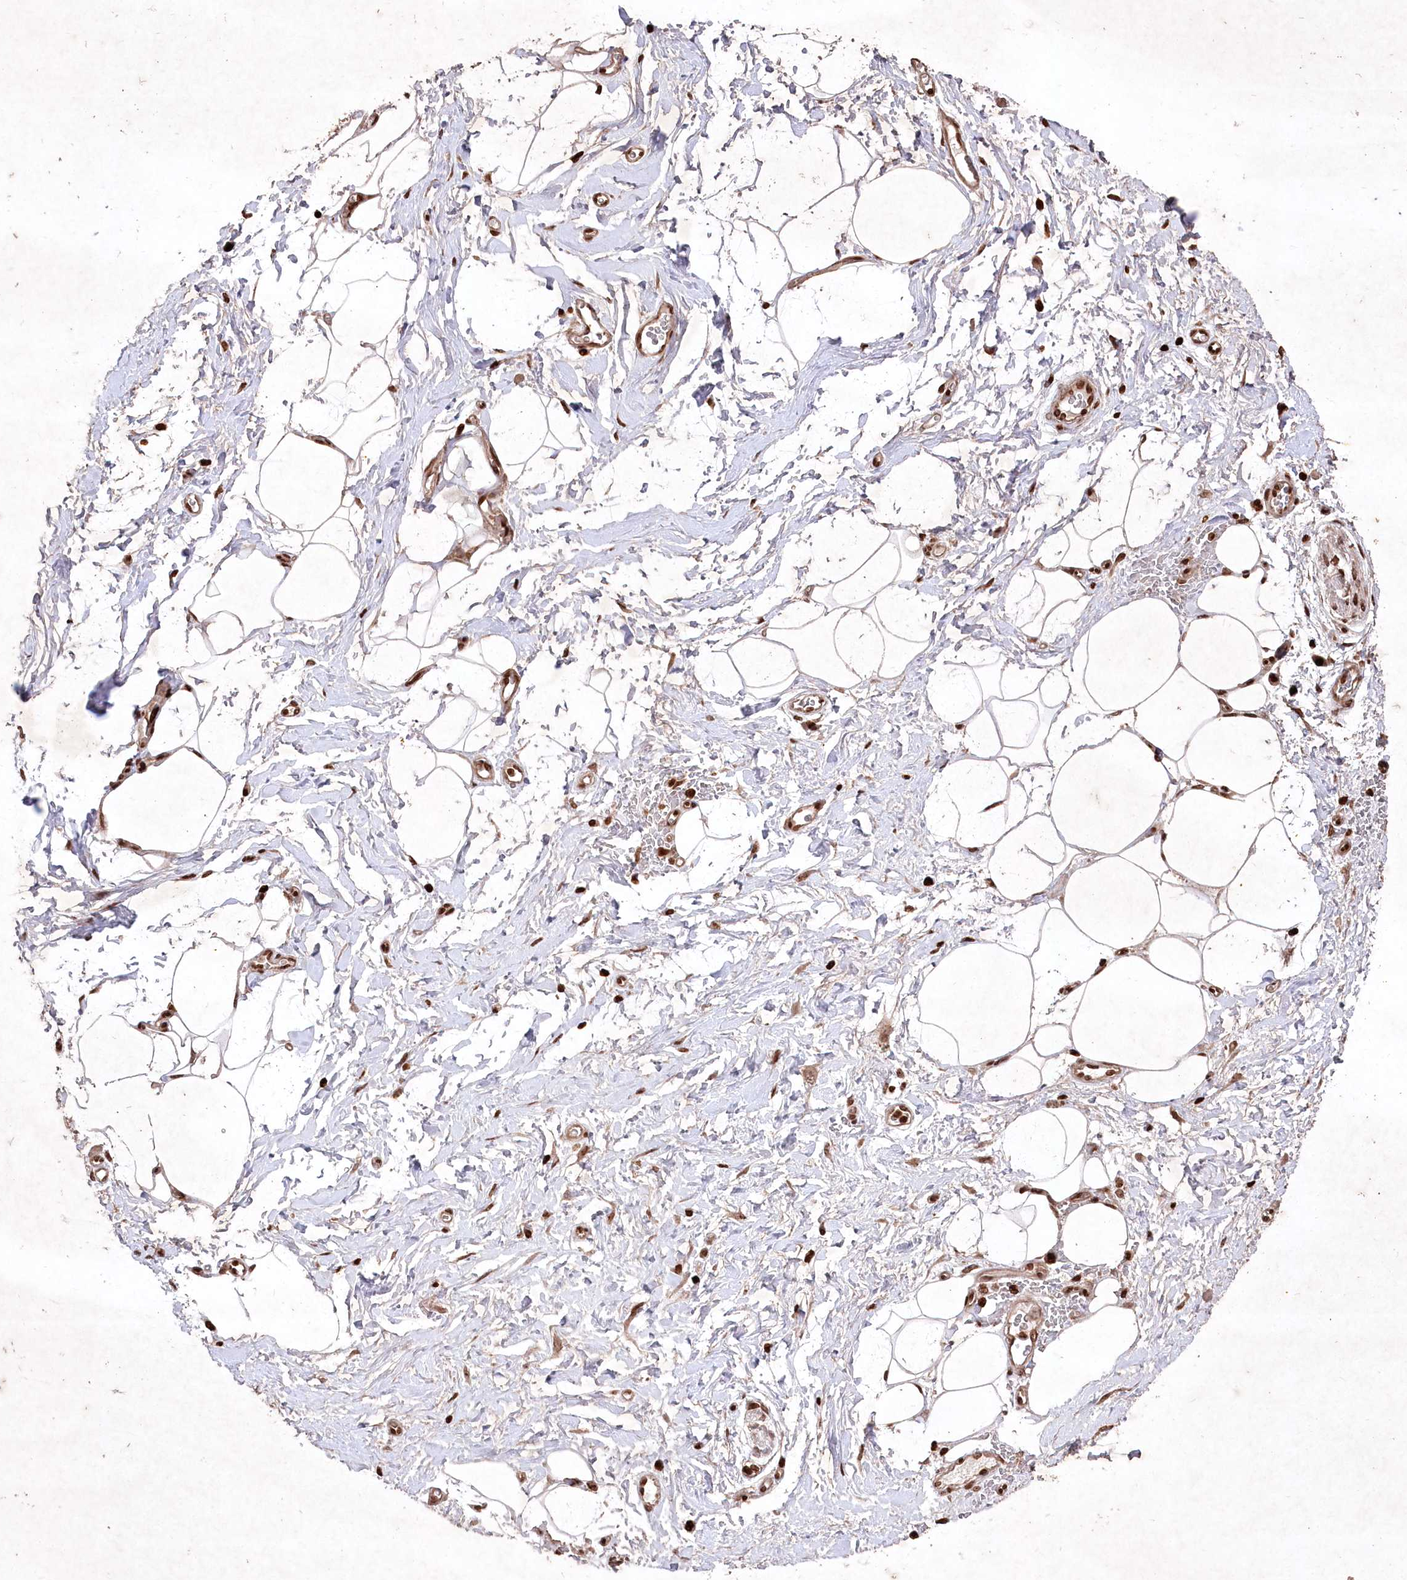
{"staining": {"intensity": "moderate", "quantity": ">75%", "location": "cytoplasmic/membranous,nuclear"}, "tissue": "adipose tissue", "cell_type": "Adipocytes", "image_type": "normal", "snomed": [{"axis": "morphology", "description": "Normal tissue, NOS"}, {"axis": "morphology", "description": "Adenocarcinoma, NOS"}, {"axis": "topography", "description": "Pancreas"}, {"axis": "topography", "description": "Peripheral nerve tissue"}], "caption": "A brown stain highlights moderate cytoplasmic/membranous,nuclear expression of a protein in adipocytes of unremarkable adipose tissue.", "gene": "CCSER2", "patient": {"sex": "male", "age": 59}}